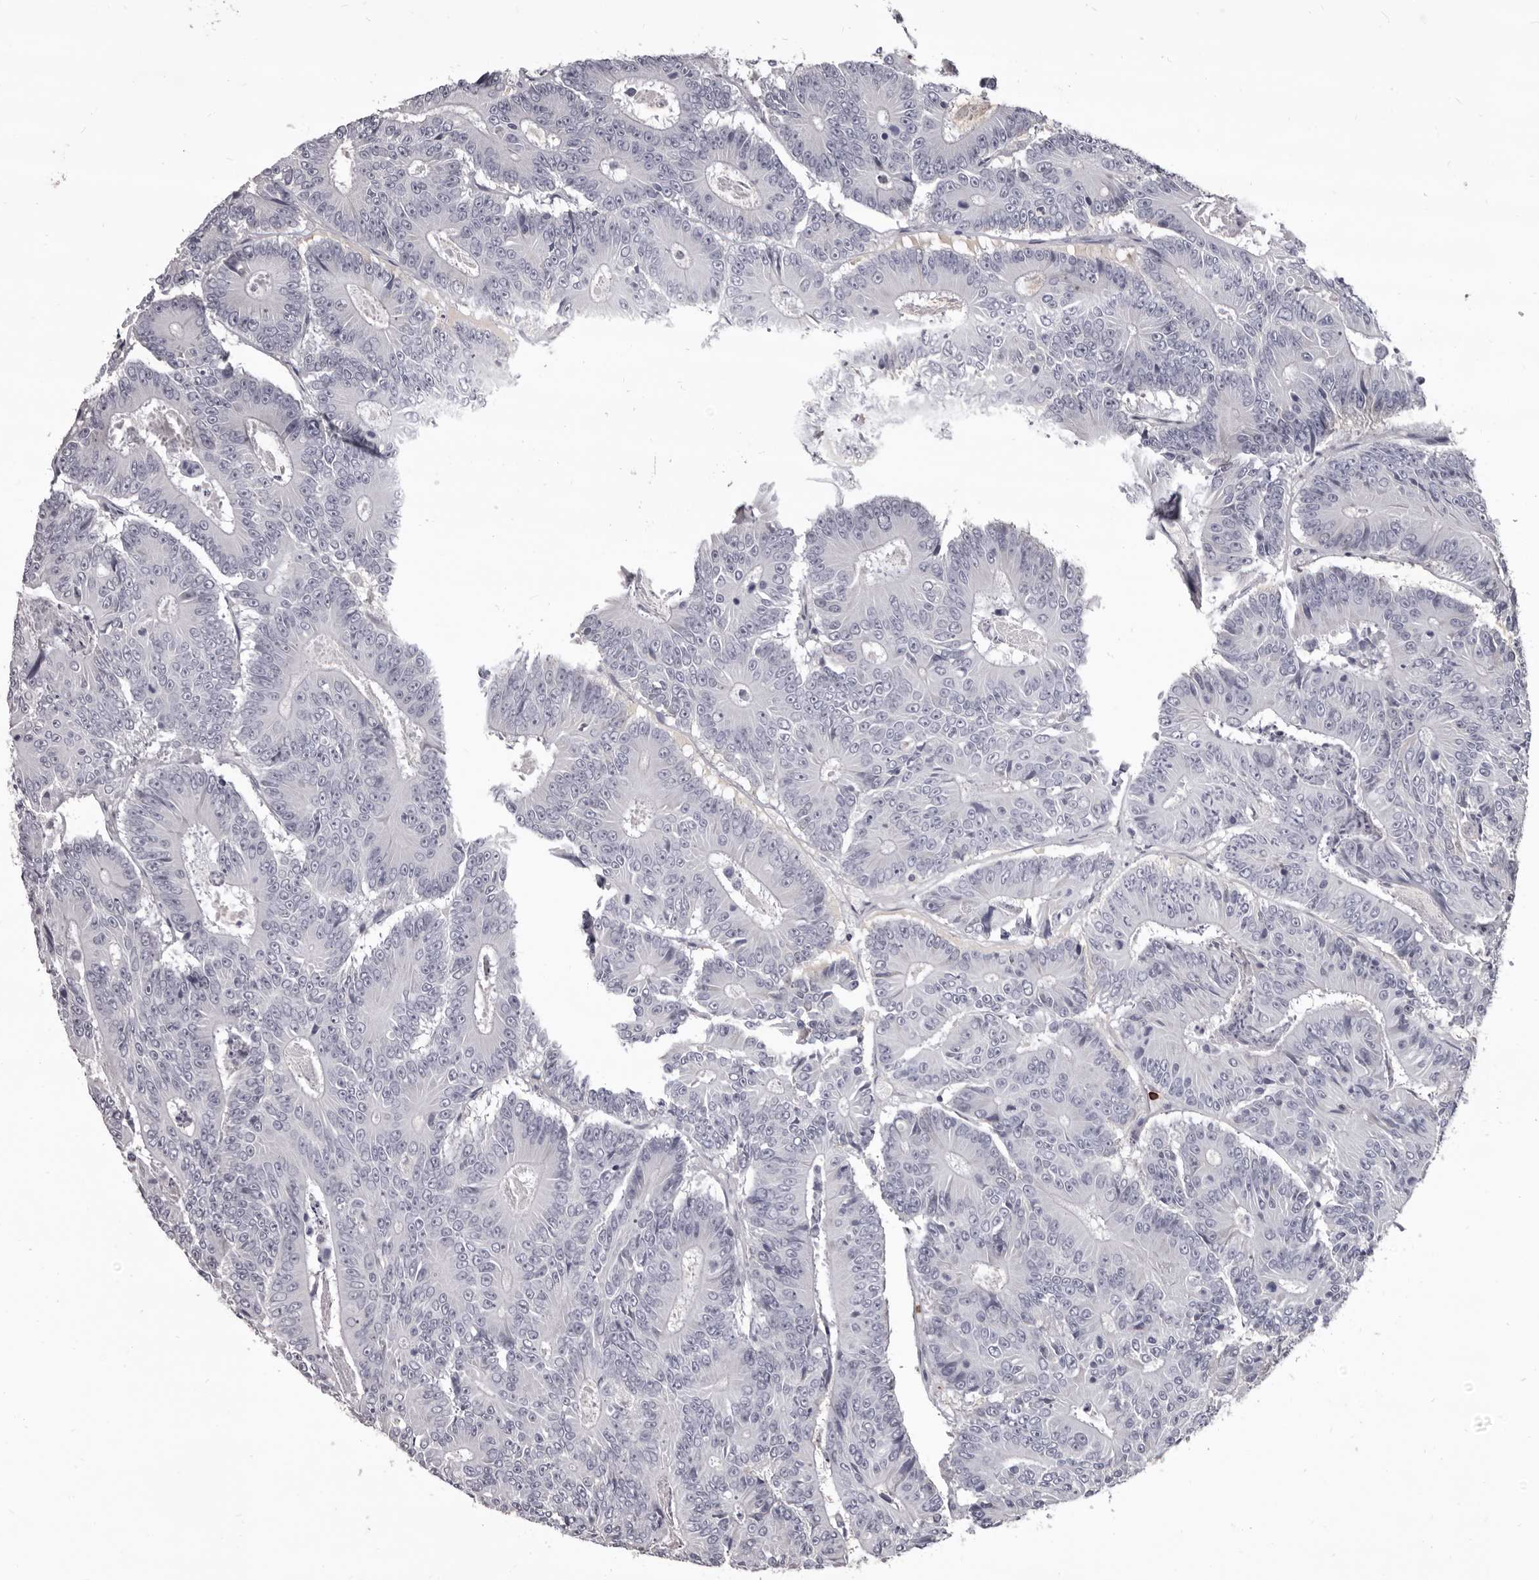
{"staining": {"intensity": "negative", "quantity": "none", "location": "none"}, "tissue": "colorectal cancer", "cell_type": "Tumor cells", "image_type": "cancer", "snomed": [{"axis": "morphology", "description": "Adenocarcinoma, NOS"}, {"axis": "topography", "description": "Colon"}], "caption": "This is an IHC photomicrograph of colorectal adenocarcinoma. There is no positivity in tumor cells.", "gene": "GZMH", "patient": {"sex": "male", "age": 83}}